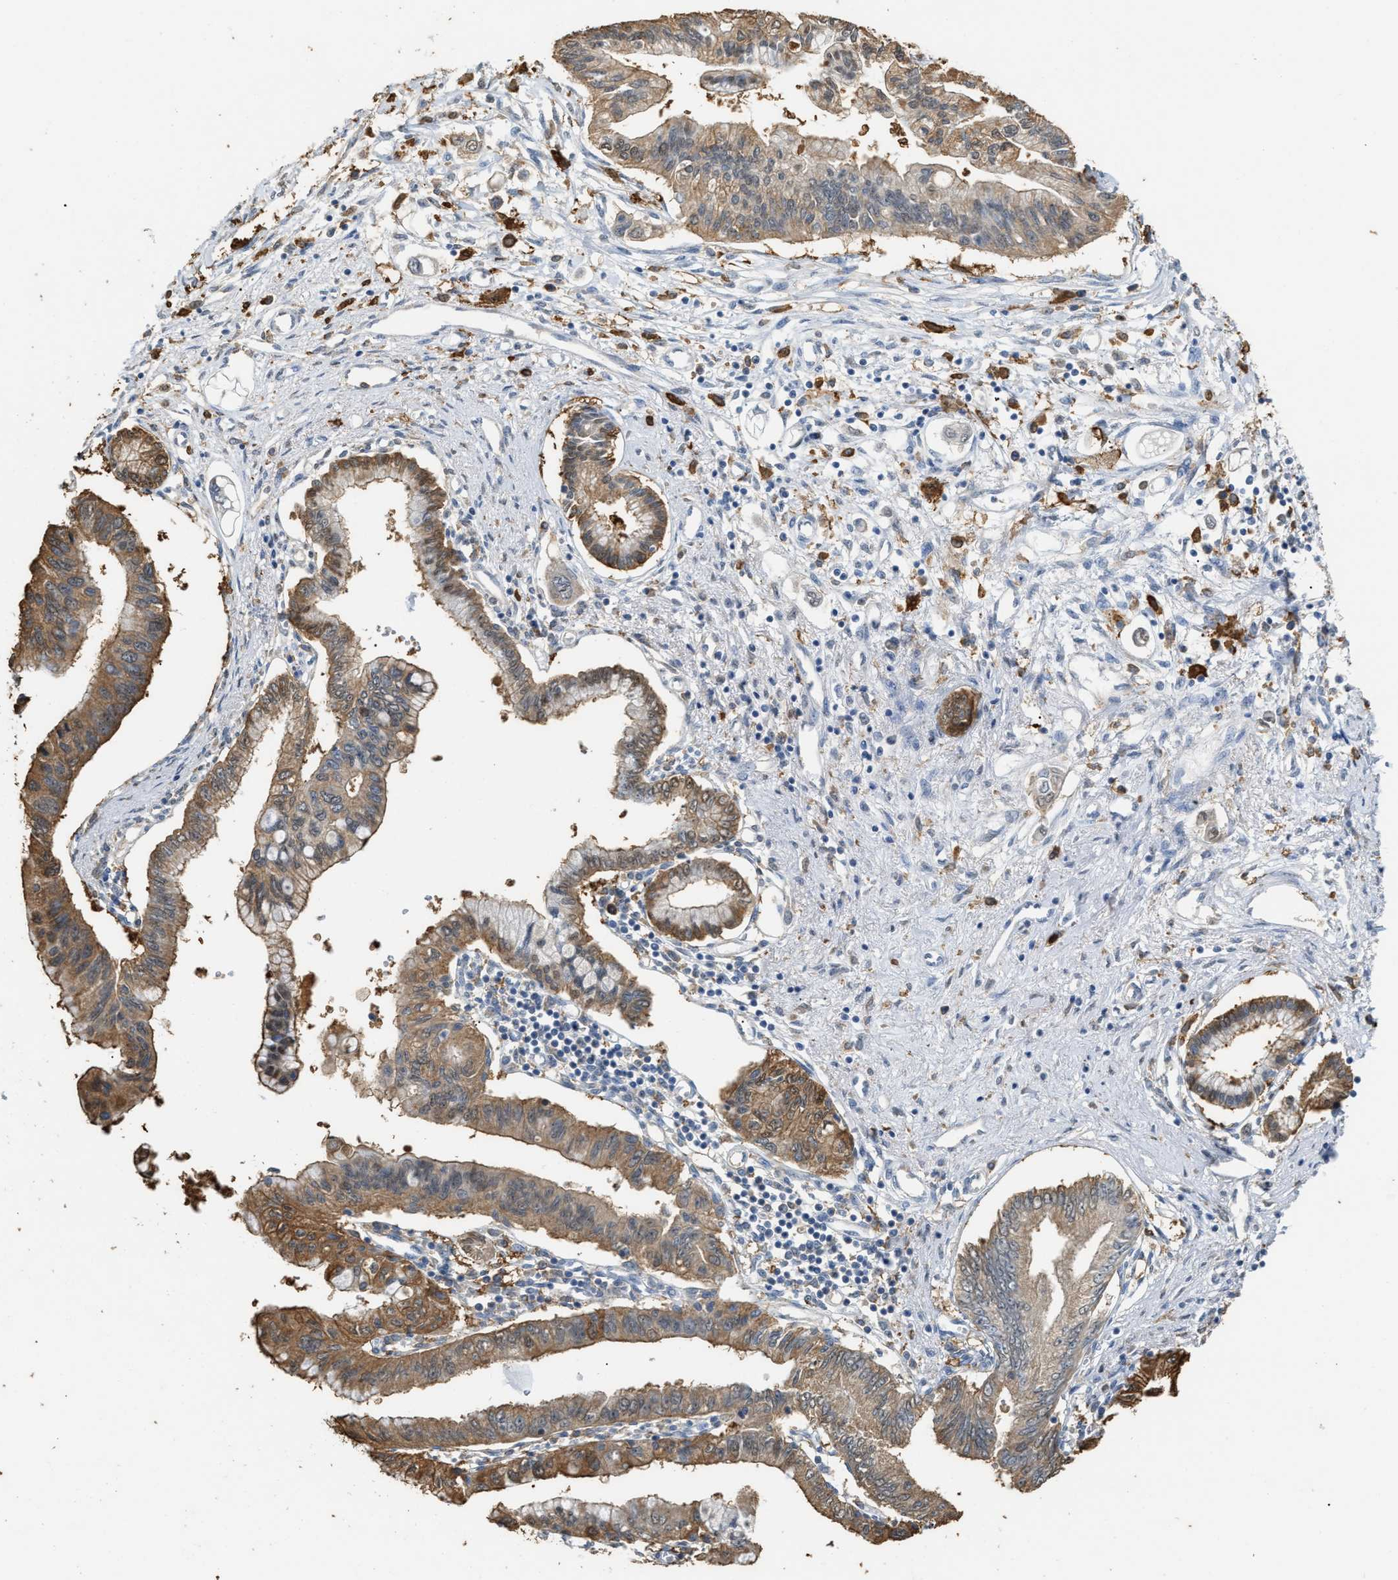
{"staining": {"intensity": "moderate", "quantity": ">75%", "location": "cytoplasmic/membranous"}, "tissue": "pancreatic cancer", "cell_type": "Tumor cells", "image_type": "cancer", "snomed": [{"axis": "morphology", "description": "Adenocarcinoma, NOS"}, {"axis": "topography", "description": "Pancreas"}], "caption": "Pancreatic cancer (adenocarcinoma) was stained to show a protein in brown. There is medium levels of moderate cytoplasmic/membranous staining in approximately >75% of tumor cells.", "gene": "GCN1", "patient": {"sex": "female", "age": 77}}